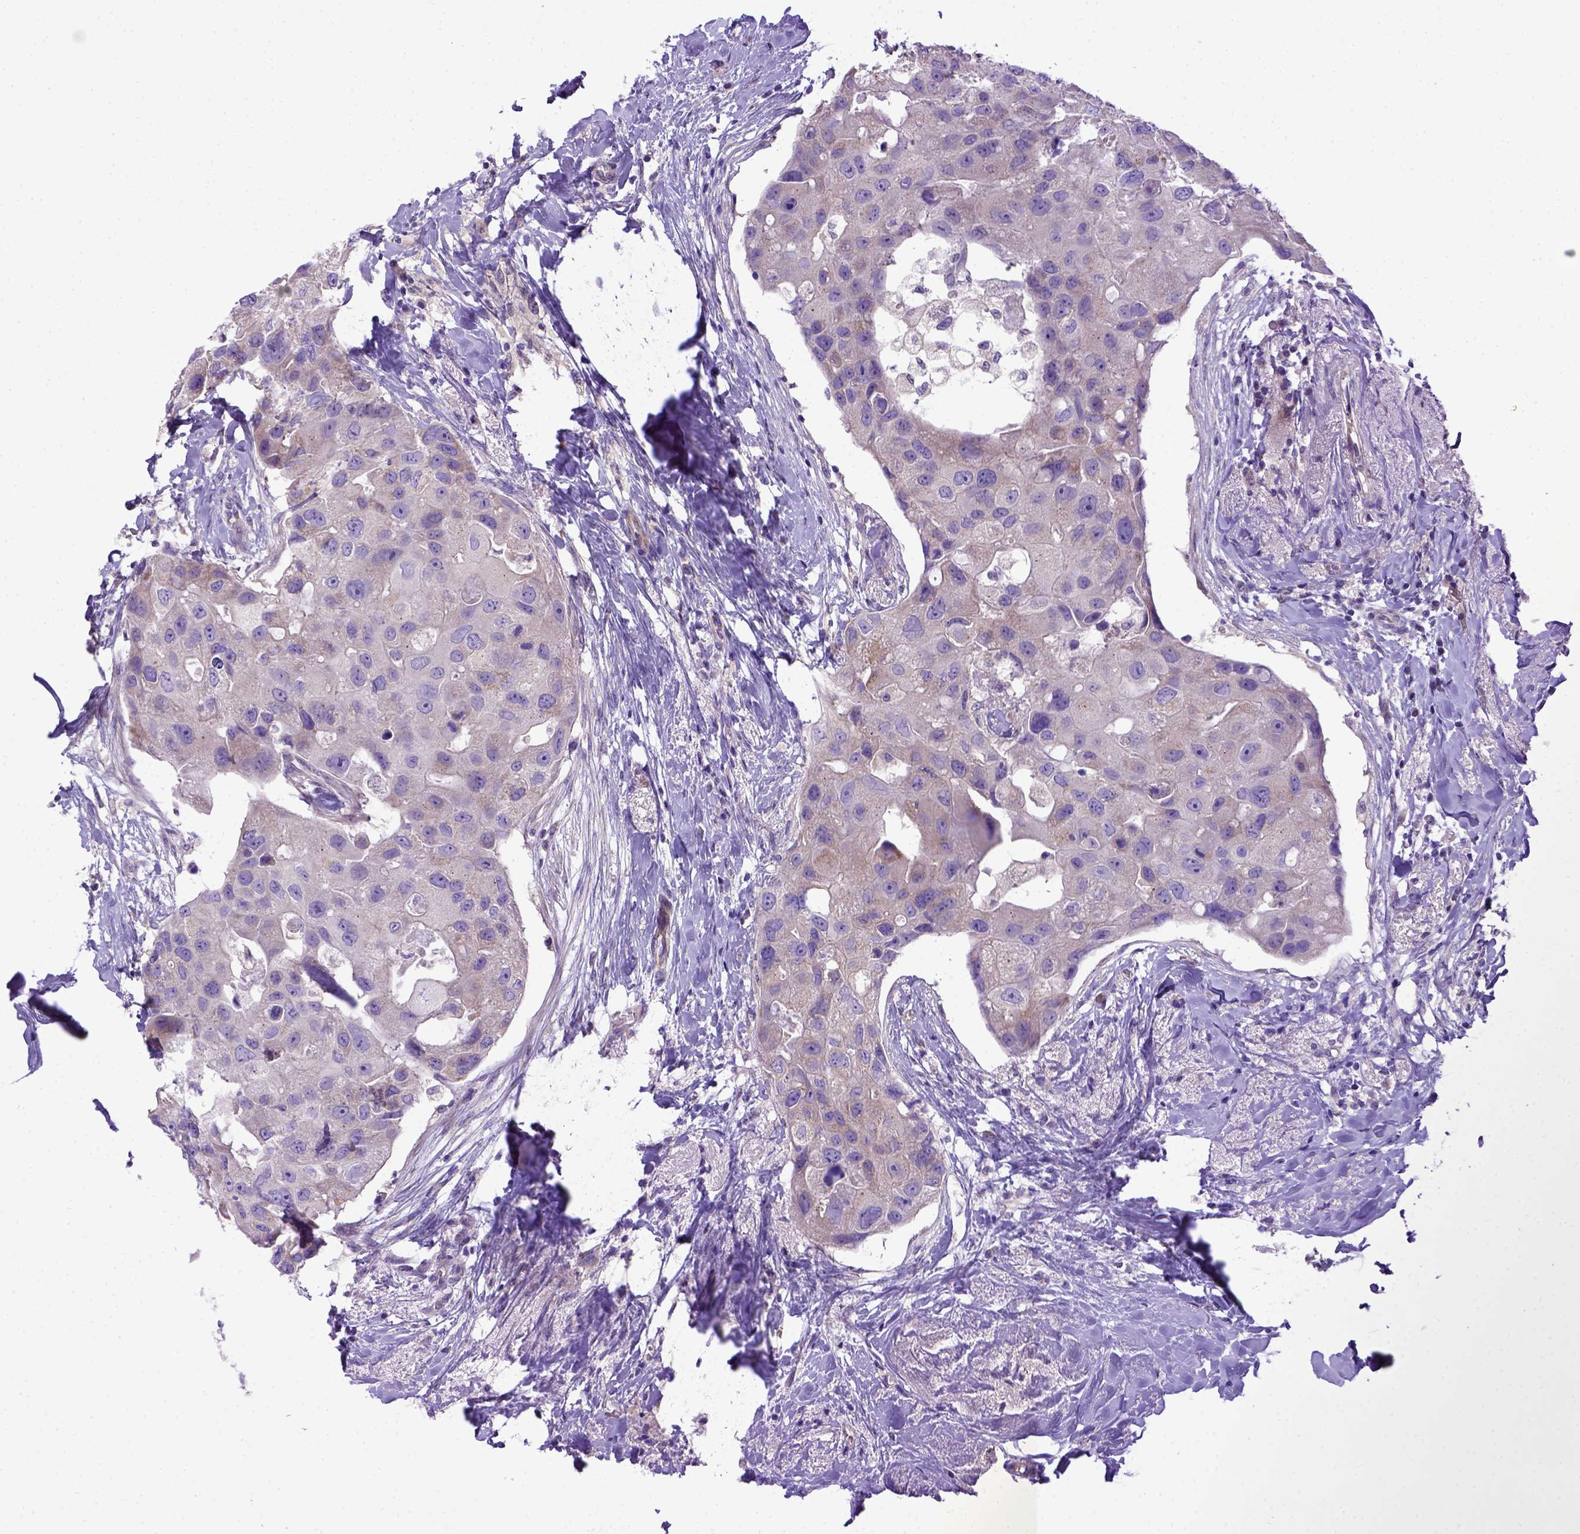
{"staining": {"intensity": "weak", "quantity": "<25%", "location": "cytoplasmic/membranous"}, "tissue": "breast cancer", "cell_type": "Tumor cells", "image_type": "cancer", "snomed": [{"axis": "morphology", "description": "Duct carcinoma"}, {"axis": "topography", "description": "Breast"}], "caption": "The micrograph exhibits no significant staining in tumor cells of breast infiltrating ductal carcinoma. (Brightfield microscopy of DAB (3,3'-diaminobenzidine) immunohistochemistry at high magnification).", "gene": "ADAM12", "patient": {"sex": "female", "age": 43}}